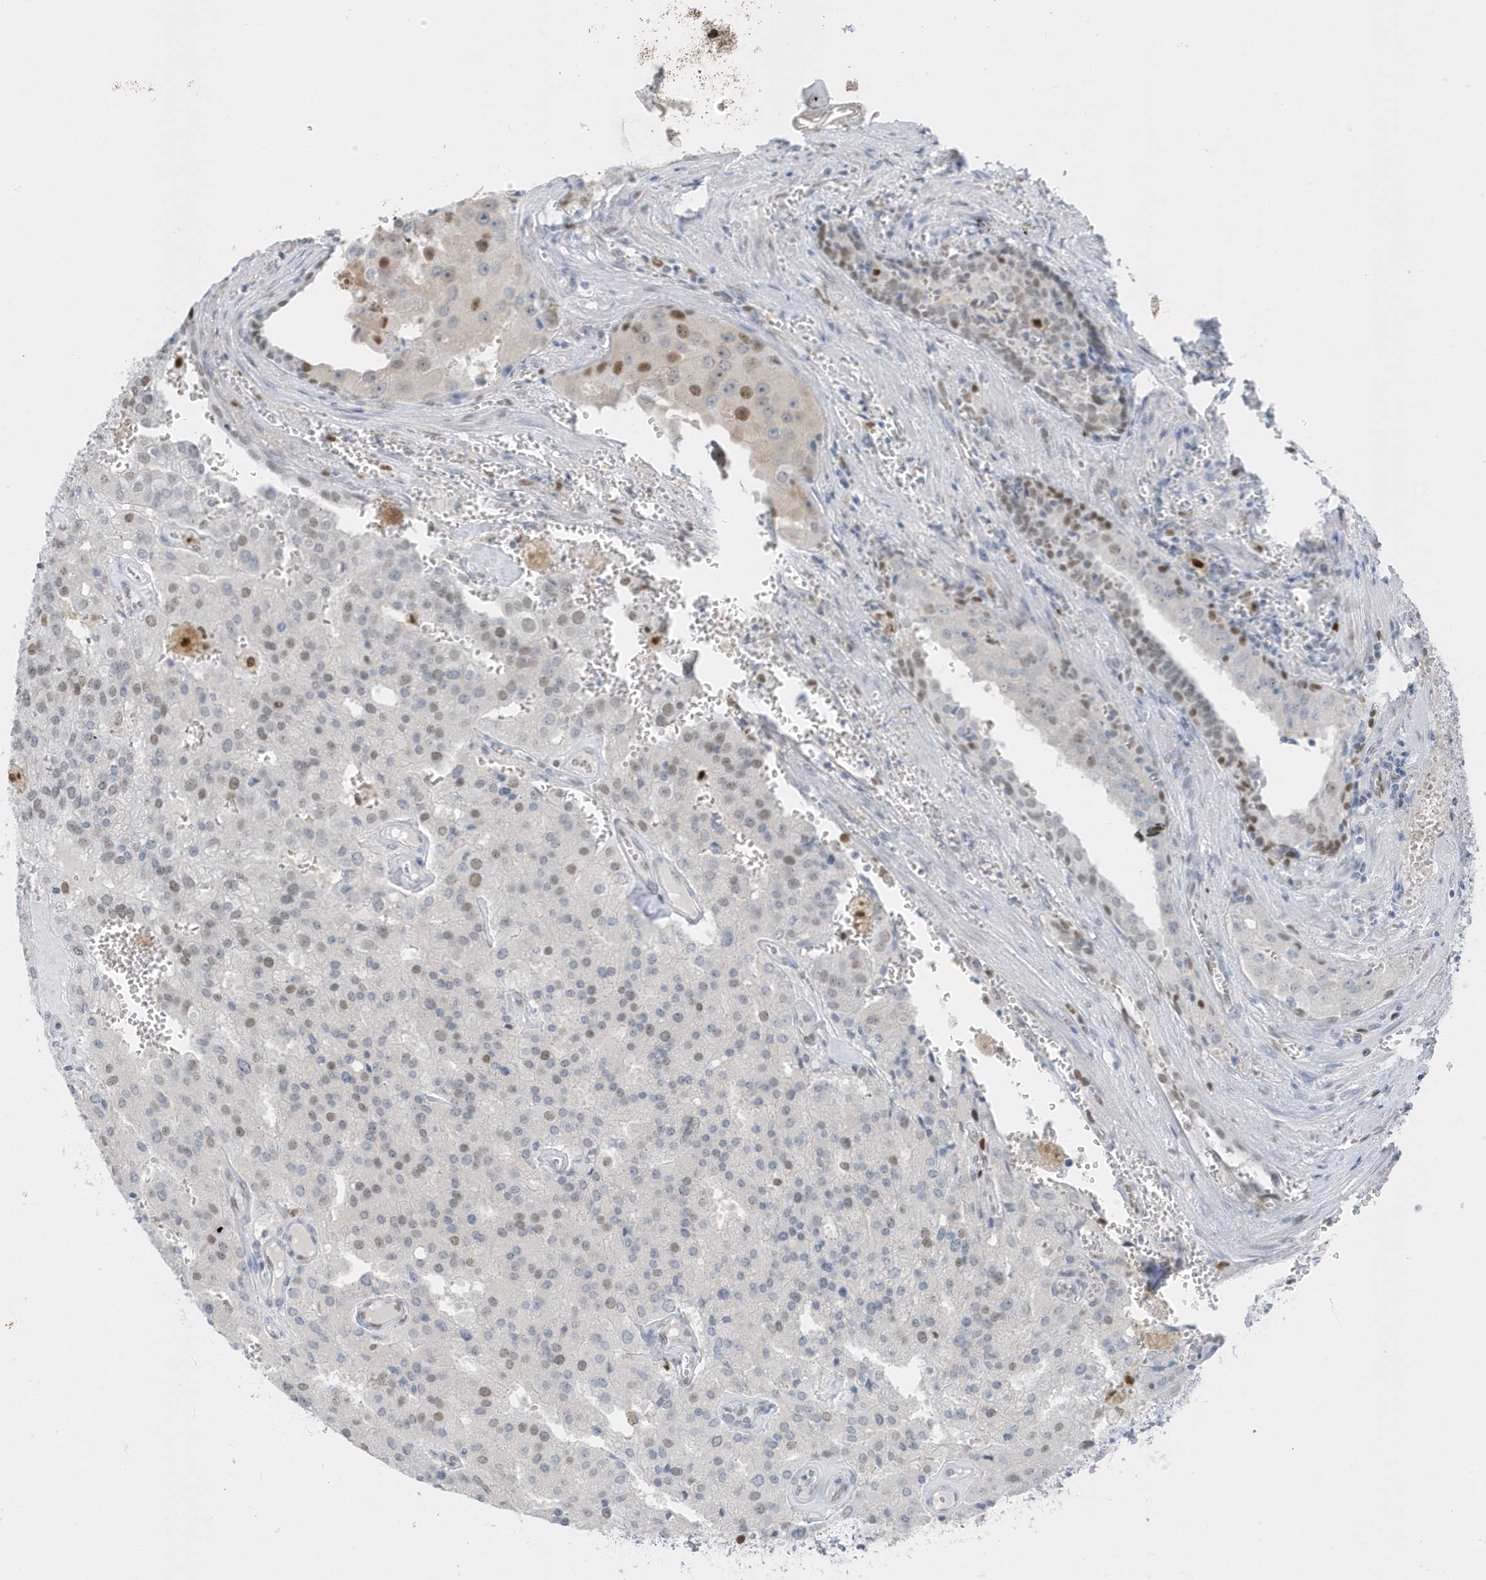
{"staining": {"intensity": "weak", "quantity": "25%-75%", "location": "nuclear"}, "tissue": "prostate cancer", "cell_type": "Tumor cells", "image_type": "cancer", "snomed": [{"axis": "morphology", "description": "Adenocarcinoma, High grade"}, {"axis": "topography", "description": "Prostate"}], "caption": "Immunohistochemistry (IHC) micrograph of neoplastic tissue: prostate adenocarcinoma (high-grade) stained using immunohistochemistry (IHC) displays low levels of weak protein expression localized specifically in the nuclear of tumor cells, appearing as a nuclear brown color.", "gene": "SMIM34", "patient": {"sex": "male", "age": 68}}